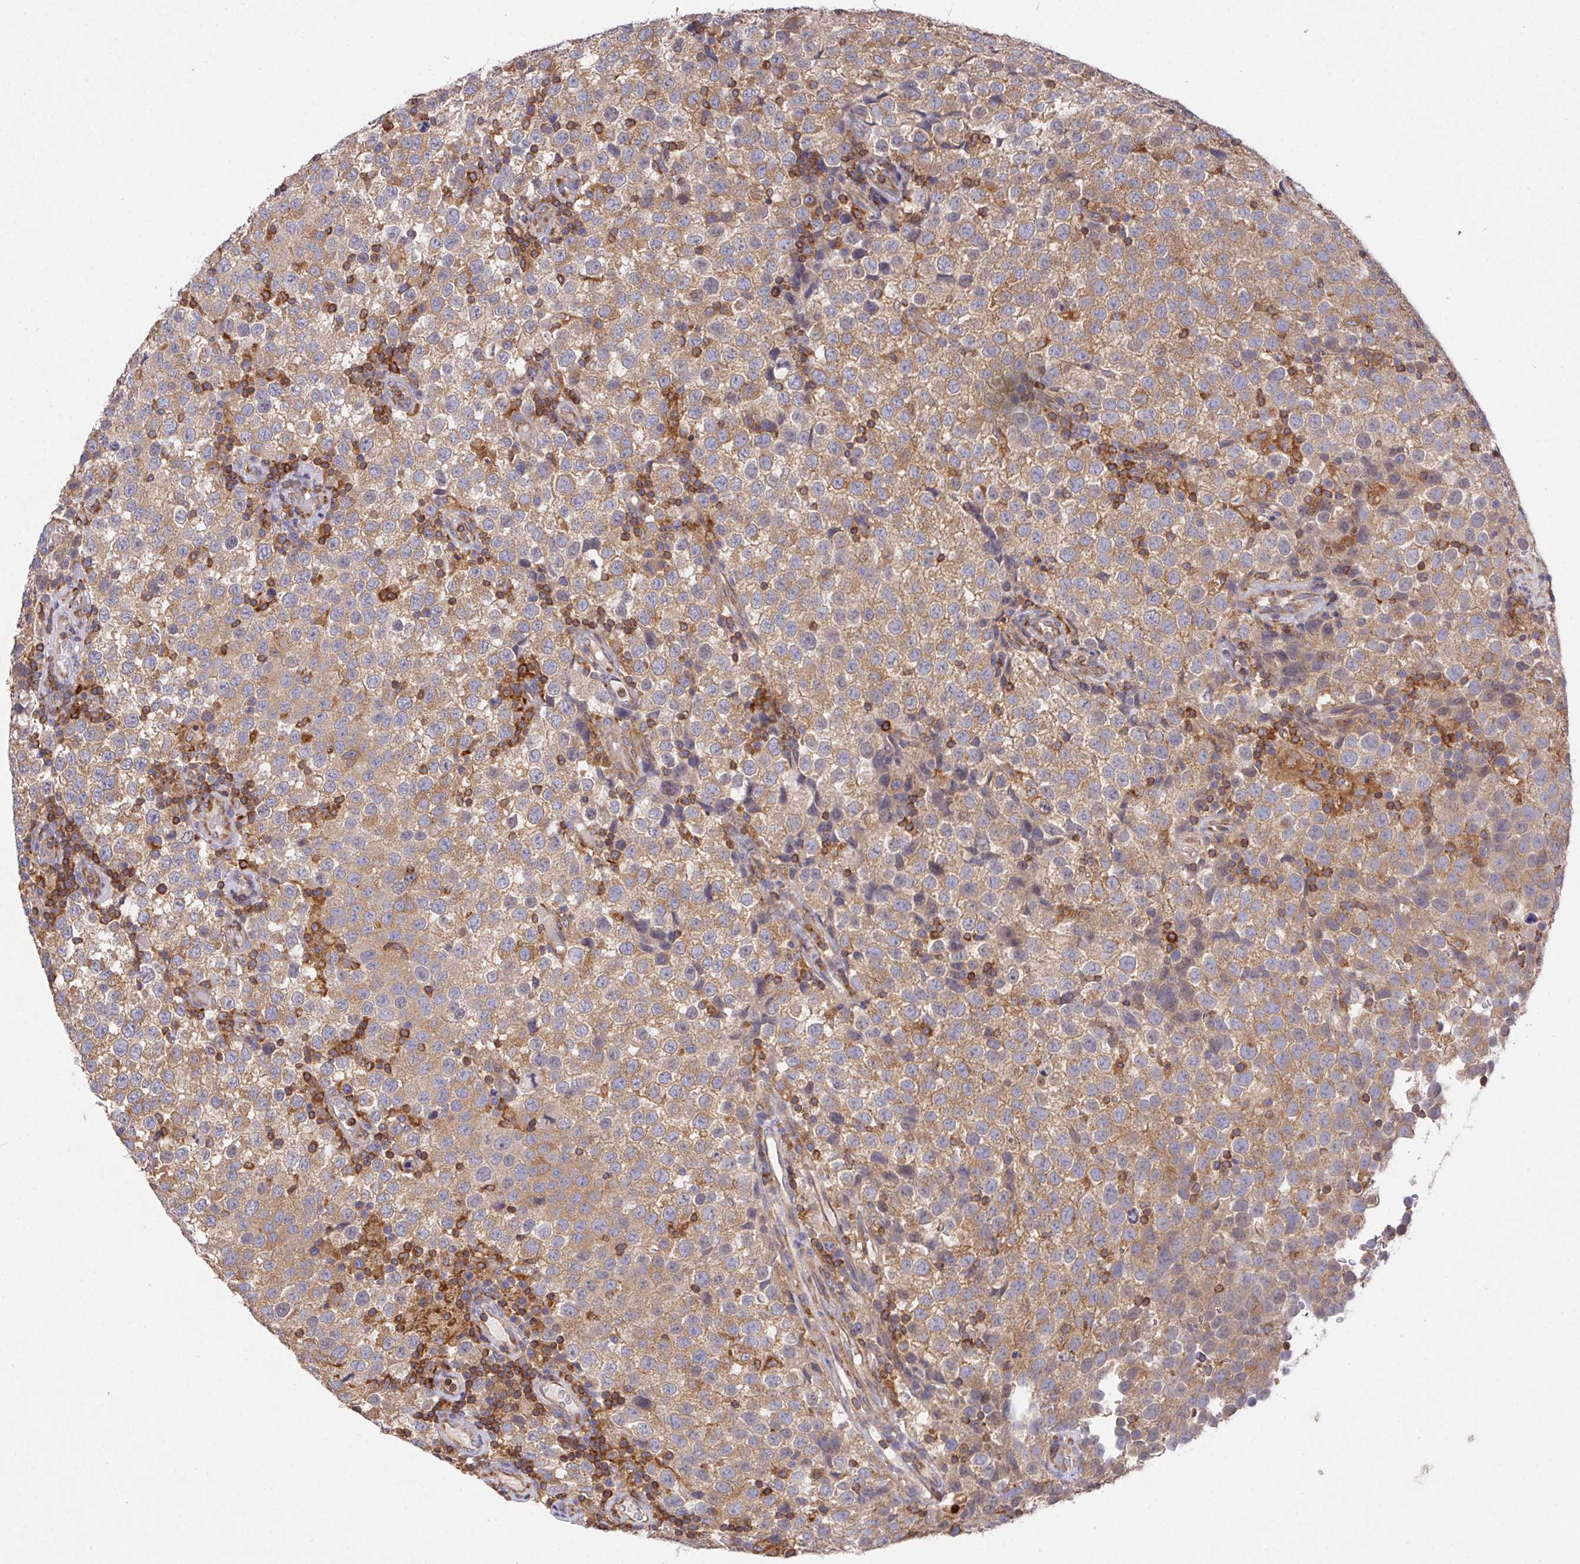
{"staining": {"intensity": "moderate", "quantity": ">75%", "location": "cytoplasmic/membranous"}, "tissue": "testis cancer", "cell_type": "Tumor cells", "image_type": "cancer", "snomed": [{"axis": "morphology", "description": "Seminoma, NOS"}, {"axis": "topography", "description": "Testis"}], "caption": "IHC (DAB) staining of testis cancer (seminoma) displays moderate cytoplasmic/membranous protein positivity in about >75% of tumor cells.", "gene": "FAM241A", "patient": {"sex": "male", "age": 34}}